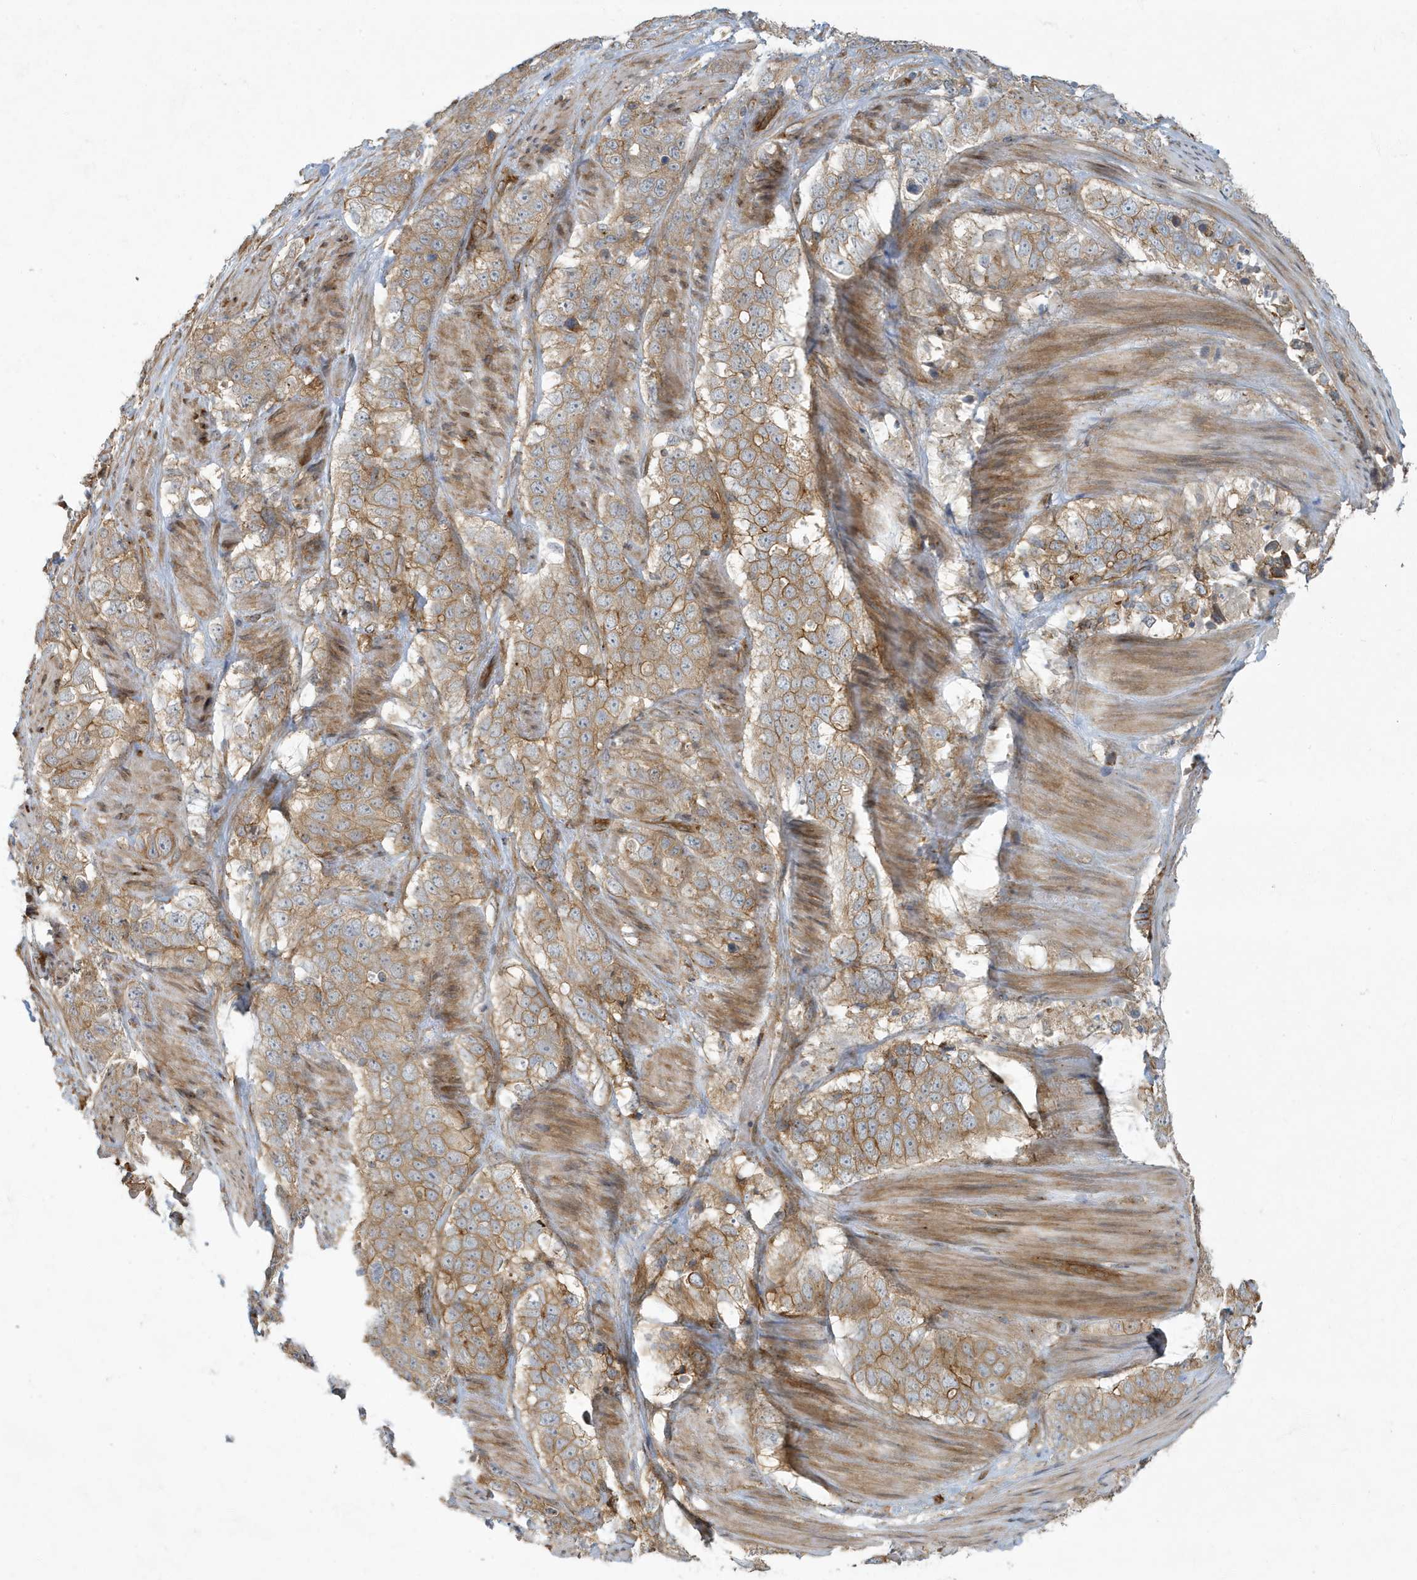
{"staining": {"intensity": "moderate", "quantity": ">75%", "location": "cytoplasmic/membranous"}, "tissue": "stomach cancer", "cell_type": "Tumor cells", "image_type": "cancer", "snomed": [{"axis": "morphology", "description": "Adenocarcinoma, NOS"}, {"axis": "topography", "description": "Stomach"}], "caption": "DAB (3,3'-diaminobenzidine) immunohistochemical staining of adenocarcinoma (stomach) displays moderate cytoplasmic/membranous protein expression in approximately >75% of tumor cells. (IHC, brightfield microscopy, high magnification).", "gene": "ATP23", "patient": {"sex": "male", "age": 48}}